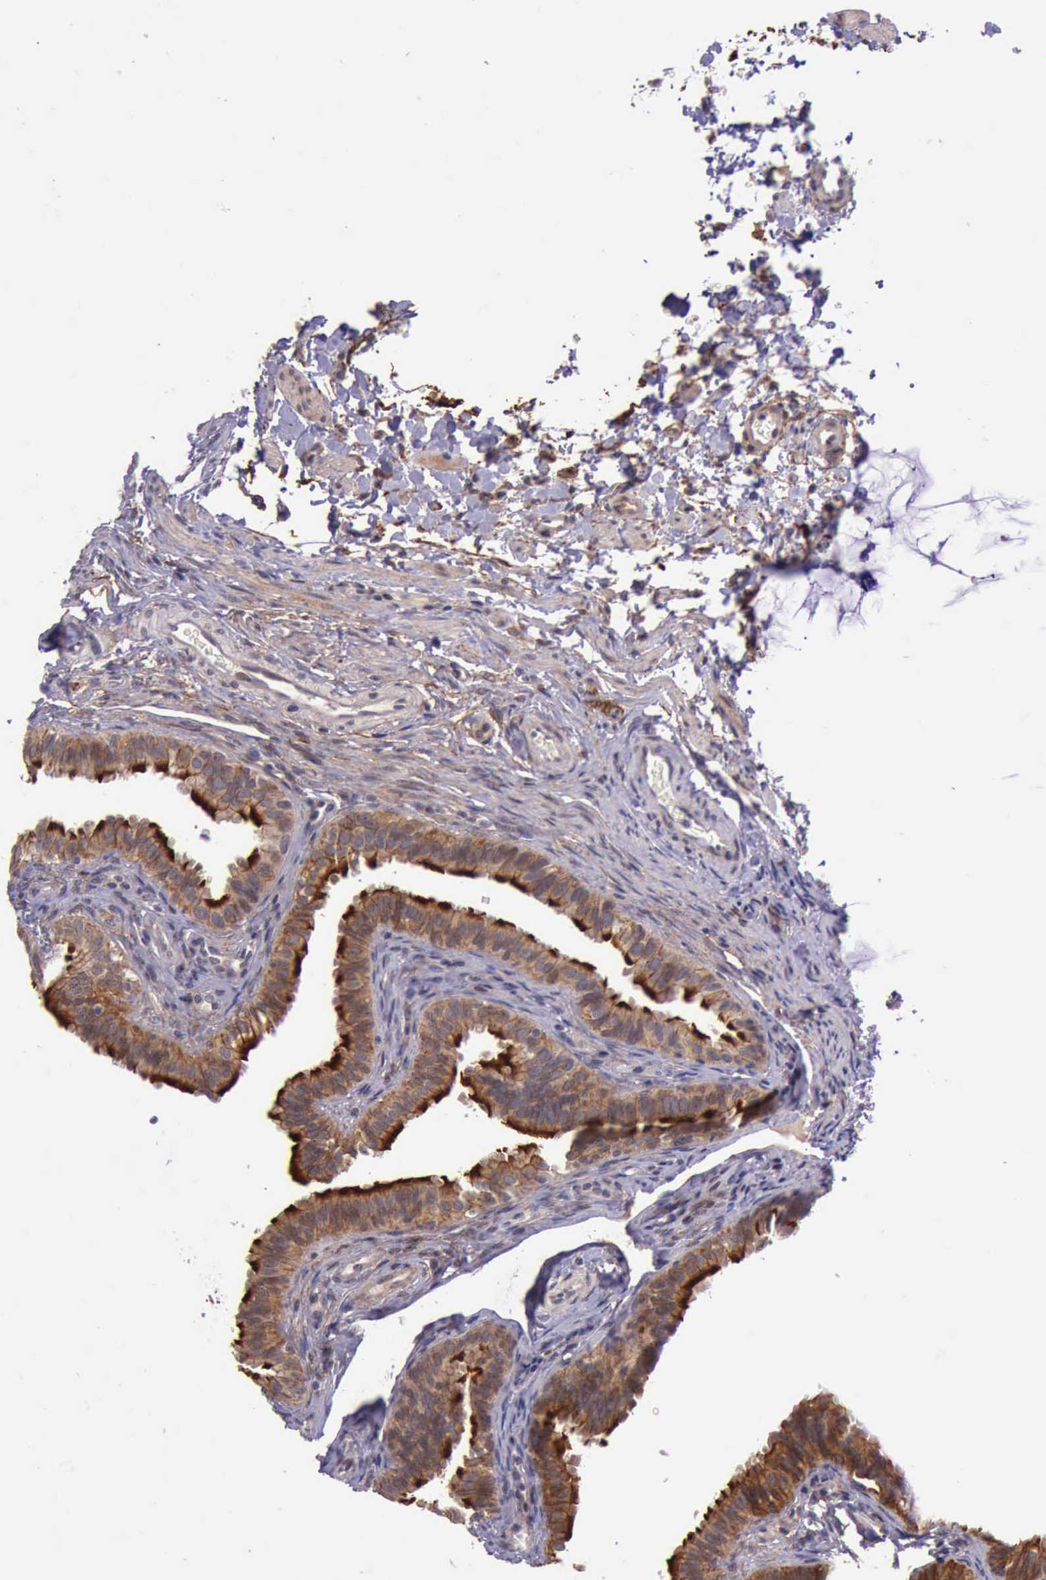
{"staining": {"intensity": "weak", "quantity": ">75%", "location": "cytoplasmic/membranous"}, "tissue": "fallopian tube", "cell_type": "Glandular cells", "image_type": "normal", "snomed": [{"axis": "morphology", "description": "Normal tissue, NOS"}, {"axis": "topography", "description": "Fallopian tube"}], "caption": "The photomicrograph displays a brown stain indicating the presence of a protein in the cytoplasmic/membranous of glandular cells in fallopian tube. The staining was performed using DAB (3,3'-diaminobenzidine), with brown indicating positive protein expression. Nuclei are stained blue with hematoxylin.", "gene": "PRICKLE3", "patient": {"sex": "female", "age": 42}}